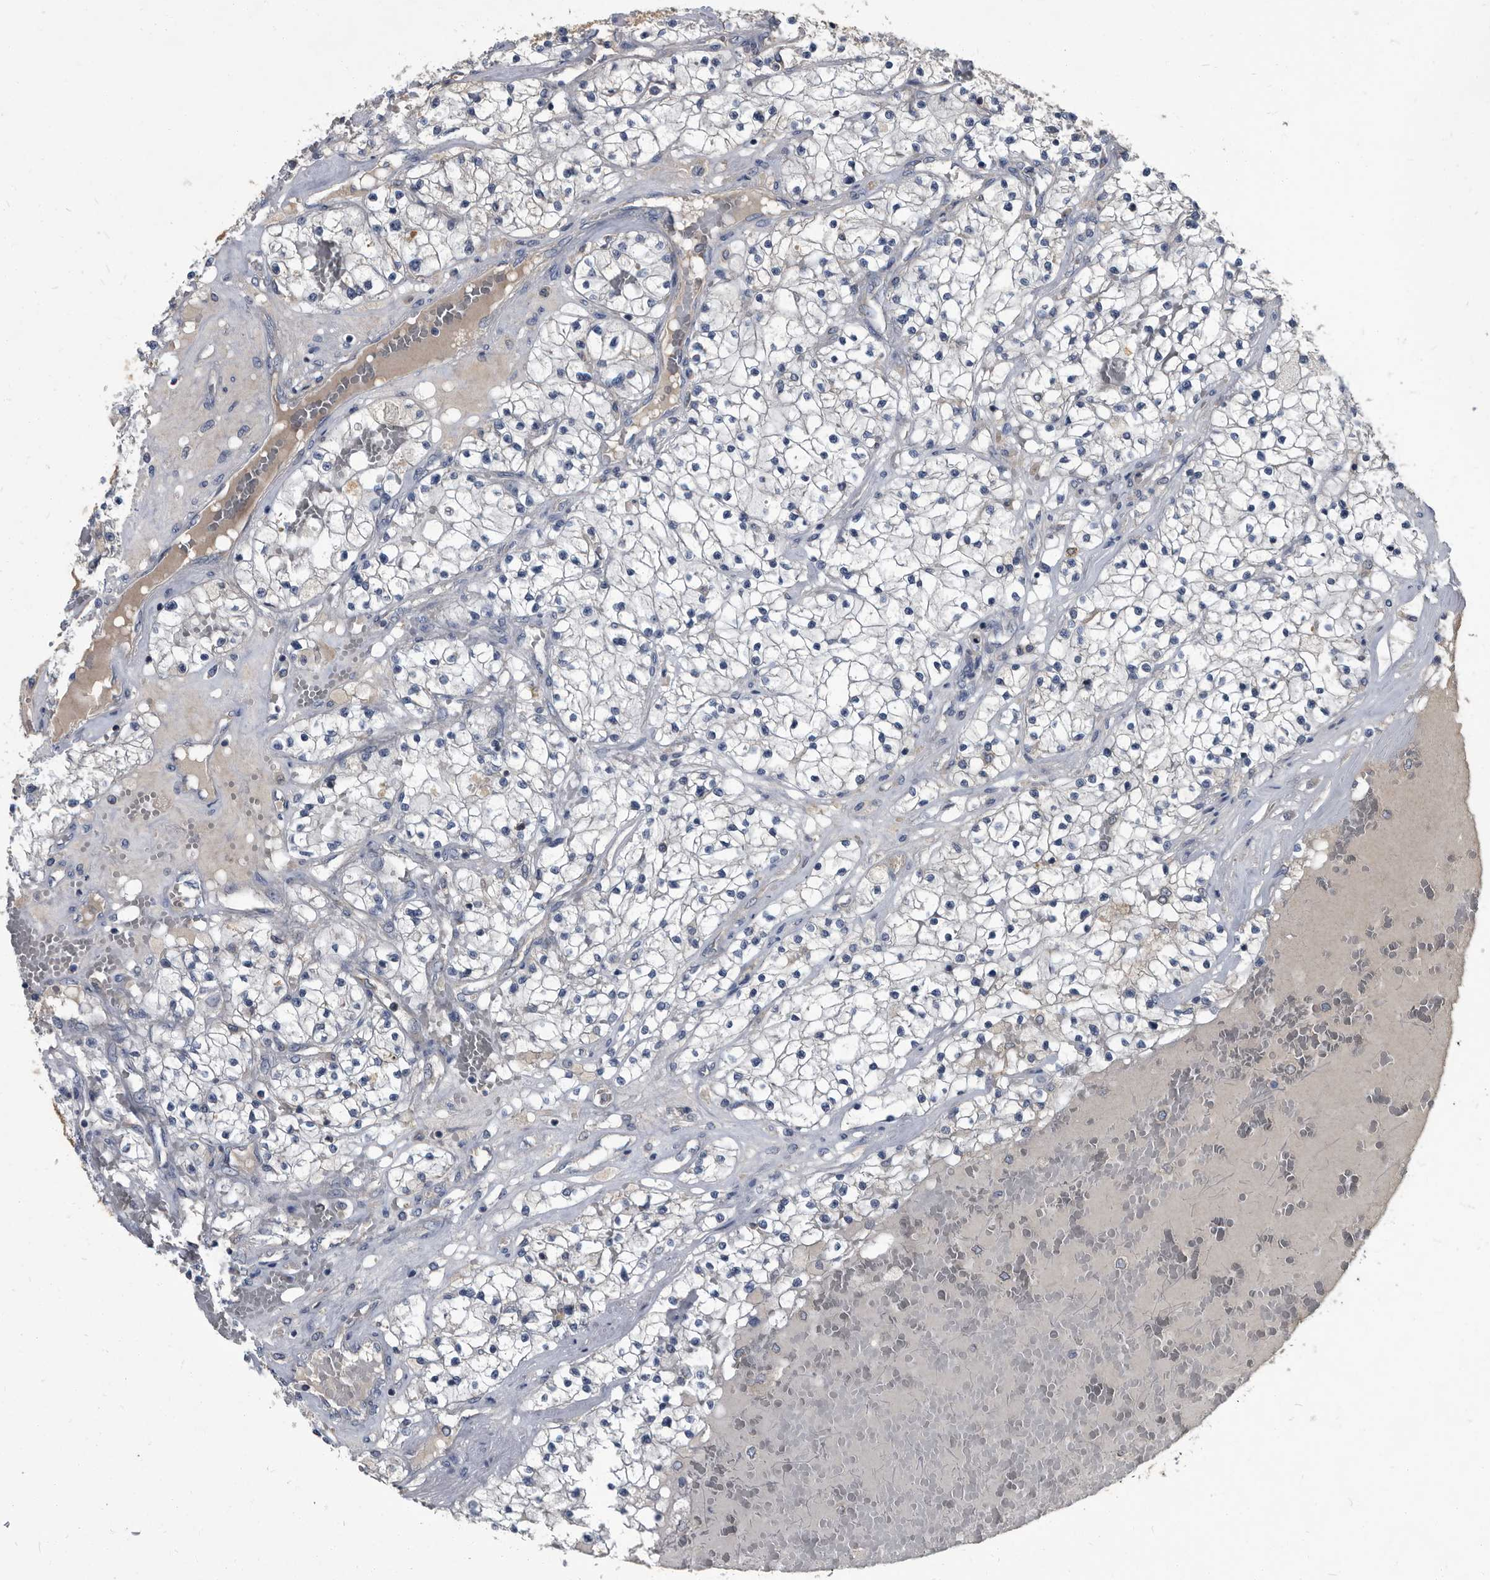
{"staining": {"intensity": "negative", "quantity": "none", "location": "none"}, "tissue": "renal cancer", "cell_type": "Tumor cells", "image_type": "cancer", "snomed": [{"axis": "morphology", "description": "Normal tissue, NOS"}, {"axis": "morphology", "description": "Adenocarcinoma, NOS"}, {"axis": "topography", "description": "Kidney"}], "caption": "Micrograph shows no protein expression in tumor cells of renal adenocarcinoma tissue. (IHC, brightfield microscopy, high magnification).", "gene": "CDV3", "patient": {"sex": "male", "age": 68}}